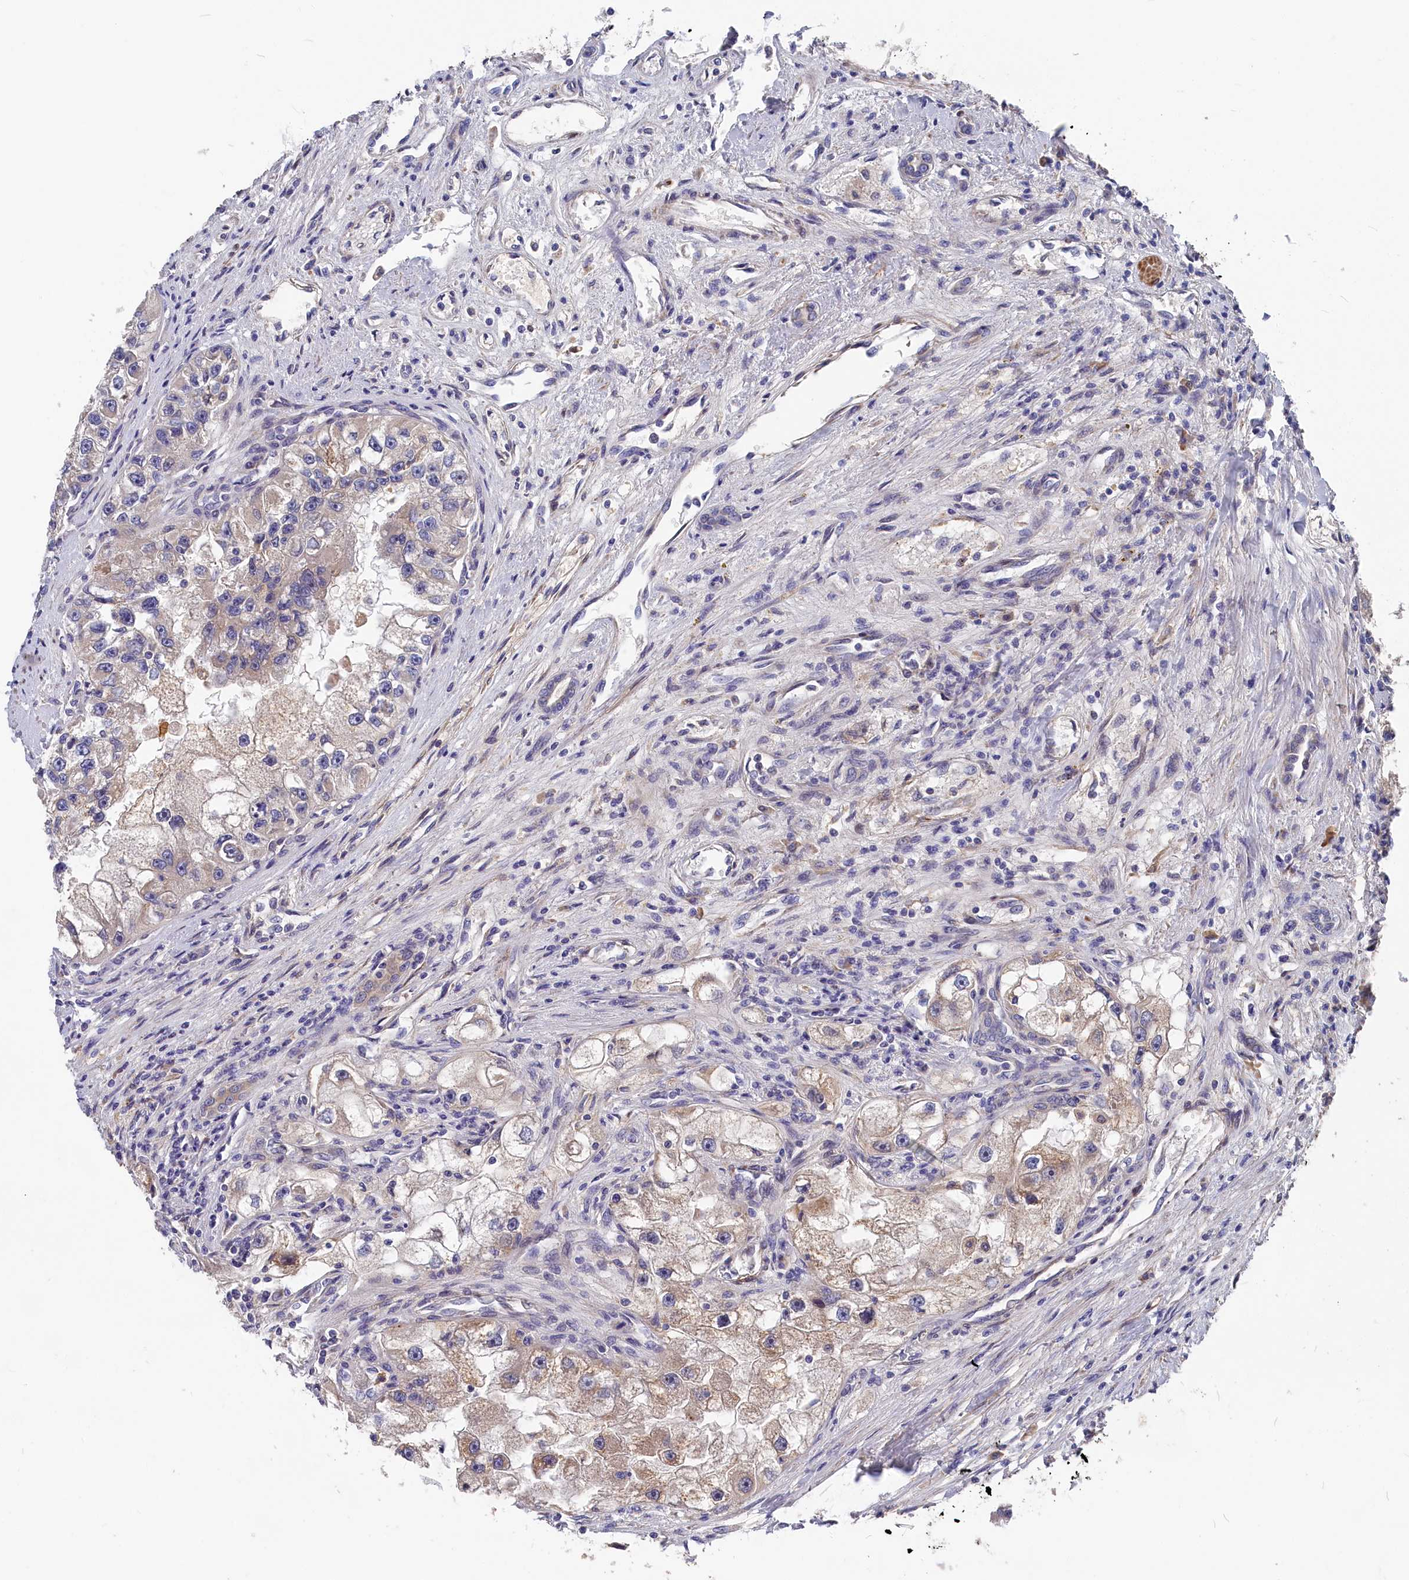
{"staining": {"intensity": "weak", "quantity": "<25%", "location": "cytoplasmic/membranous"}, "tissue": "renal cancer", "cell_type": "Tumor cells", "image_type": "cancer", "snomed": [{"axis": "morphology", "description": "Adenocarcinoma, NOS"}, {"axis": "topography", "description": "Kidney"}], "caption": "The photomicrograph demonstrates no significant expression in tumor cells of renal cancer.", "gene": "CYB5D2", "patient": {"sex": "male", "age": 63}}